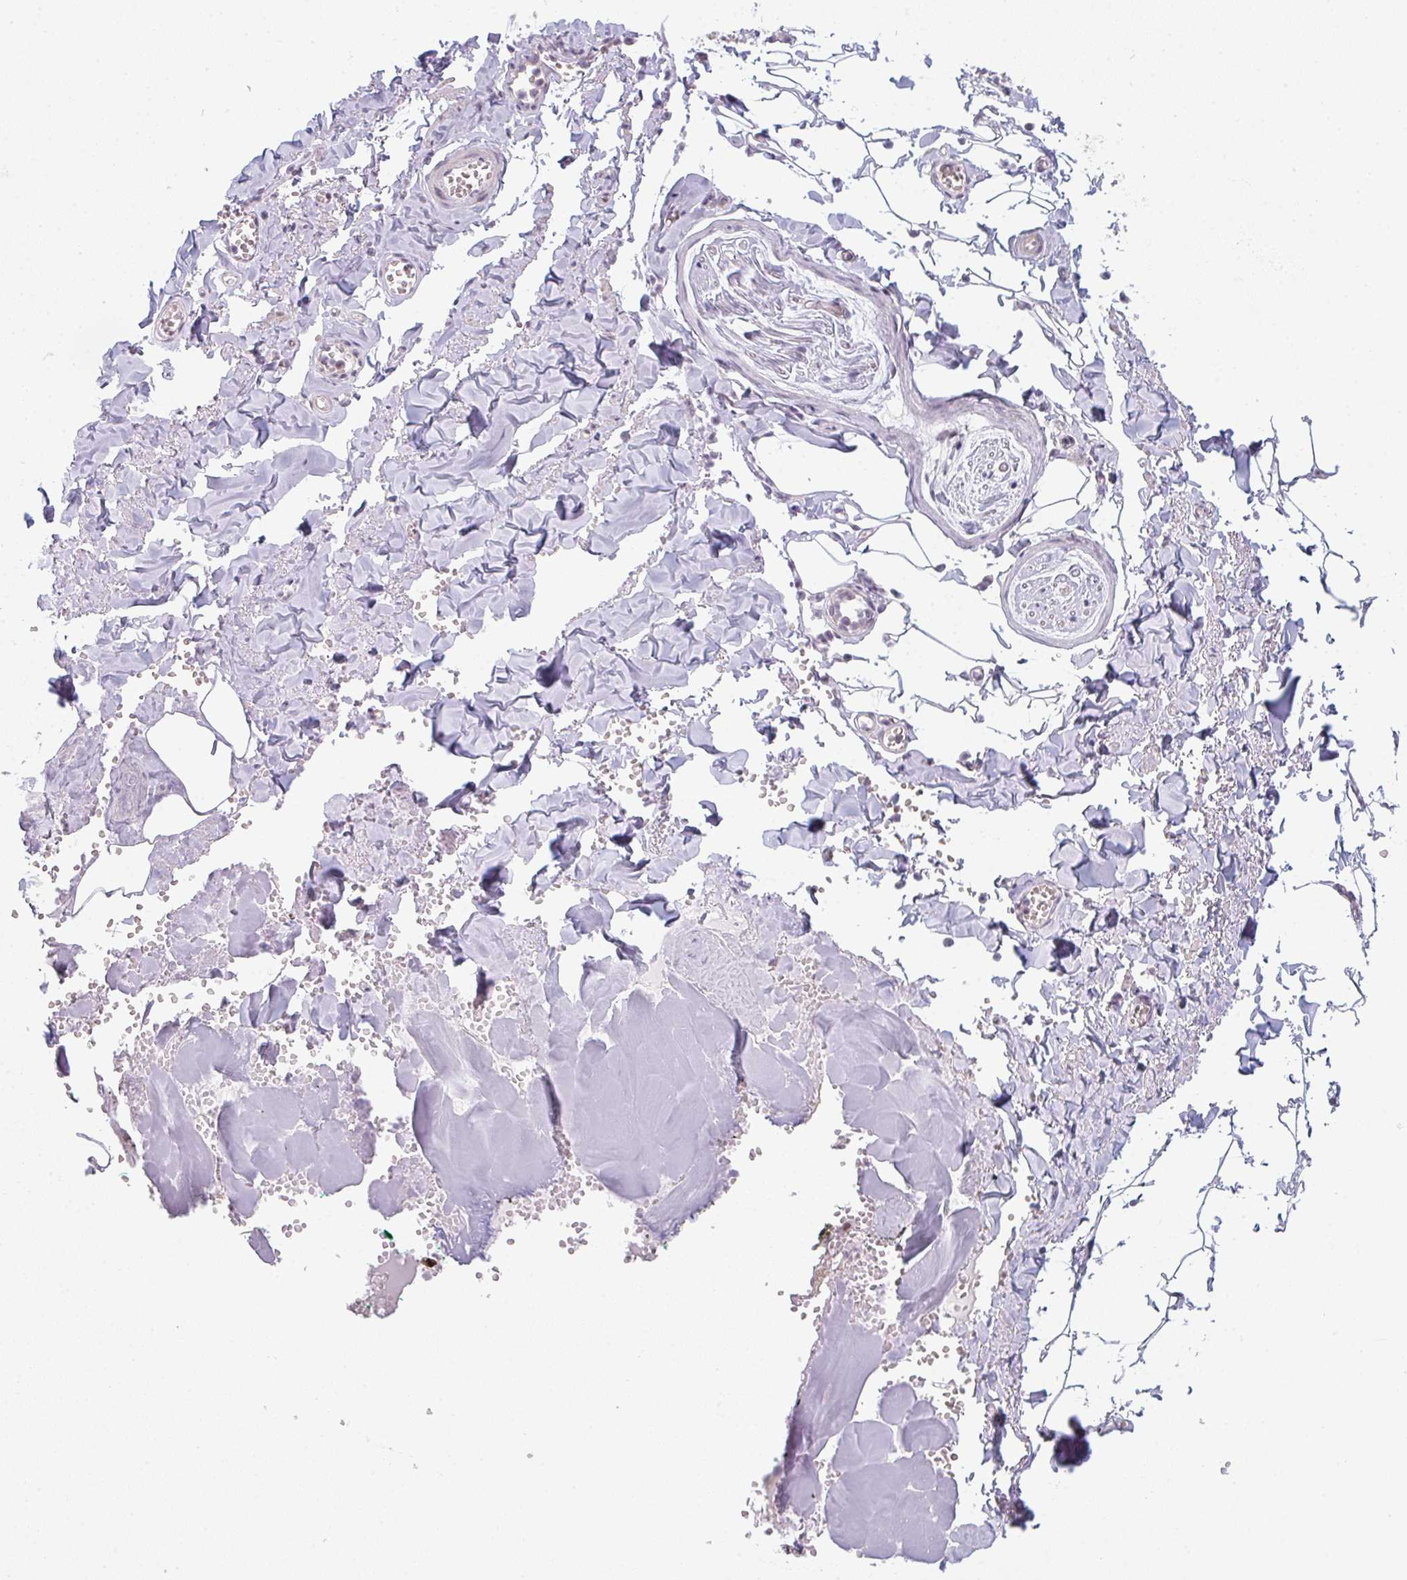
{"staining": {"intensity": "negative", "quantity": "none", "location": "none"}, "tissue": "adipose tissue", "cell_type": "Adipocytes", "image_type": "normal", "snomed": [{"axis": "morphology", "description": "Normal tissue, NOS"}, {"axis": "topography", "description": "Vulva"}, {"axis": "topography", "description": "Peripheral nerve tissue"}], "caption": "DAB (3,3'-diaminobenzidine) immunohistochemical staining of benign adipose tissue exhibits no significant expression in adipocytes.", "gene": "TMEM237", "patient": {"sex": "female", "age": 66}}